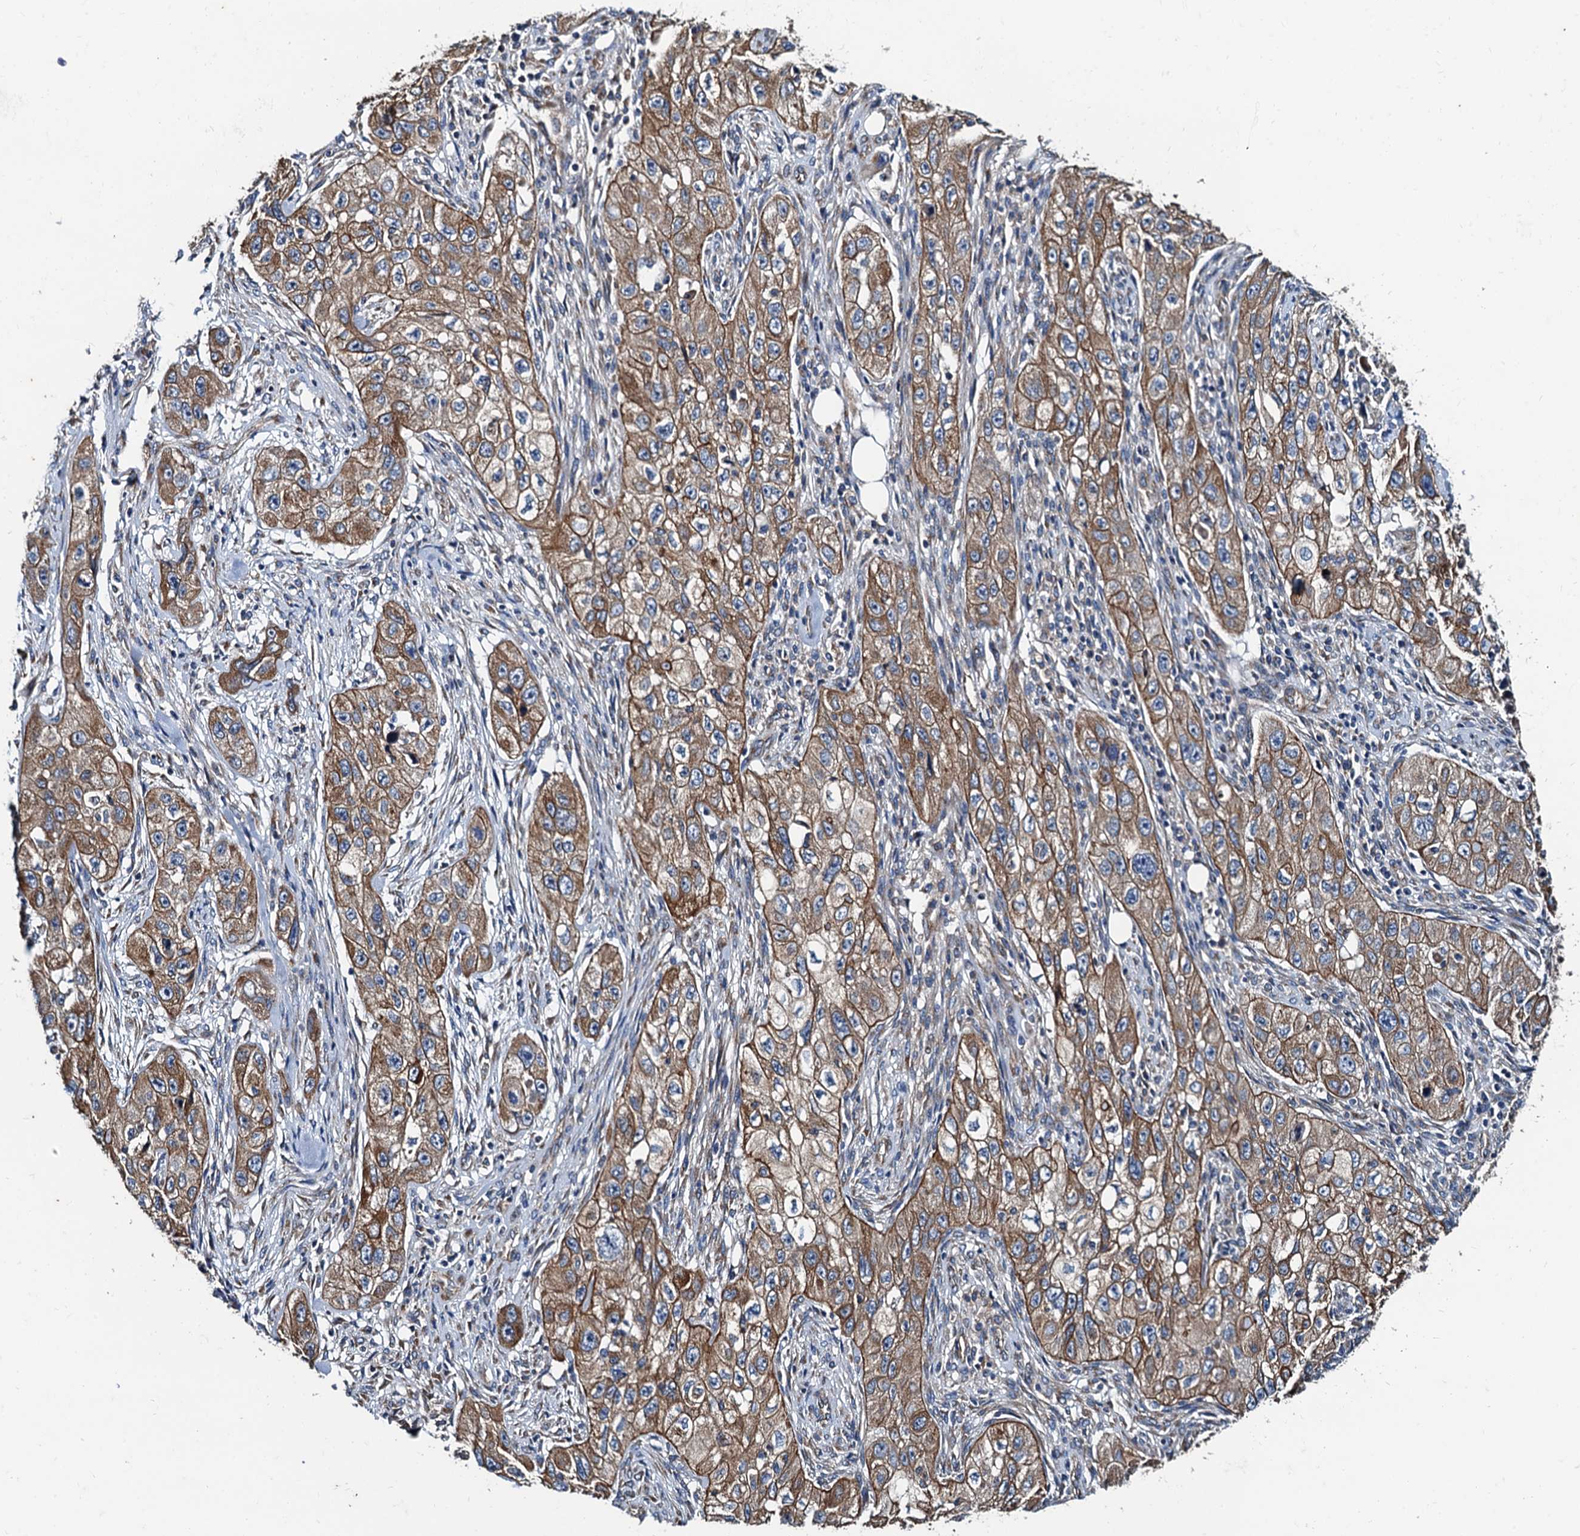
{"staining": {"intensity": "moderate", "quantity": ">75%", "location": "cytoplasmic/membranous"}, "tissue": "skin cancer", "cell_type": "Tumor cells", "image_type": "cancer", "snomed": [{"axis": "morphology", "description": "Squamous cell carcinoma, NOS"}, {"axis": "topography", "description": "Skin"}, {"axis": "topography", "description": "Subcutis"}], "caption": "Protein staining displays moderate cytoplasmic/membranous staining in about >75% of tumor cells in skin squamous cell carcinoma. The staining was performed using DAB to visualize the protein expression in brown, while the nuclei were stained in blue with hematoxylin (Magnification: 20x).", "gene": "NGRN", "patient": {"sex": "male", "age": 73}}